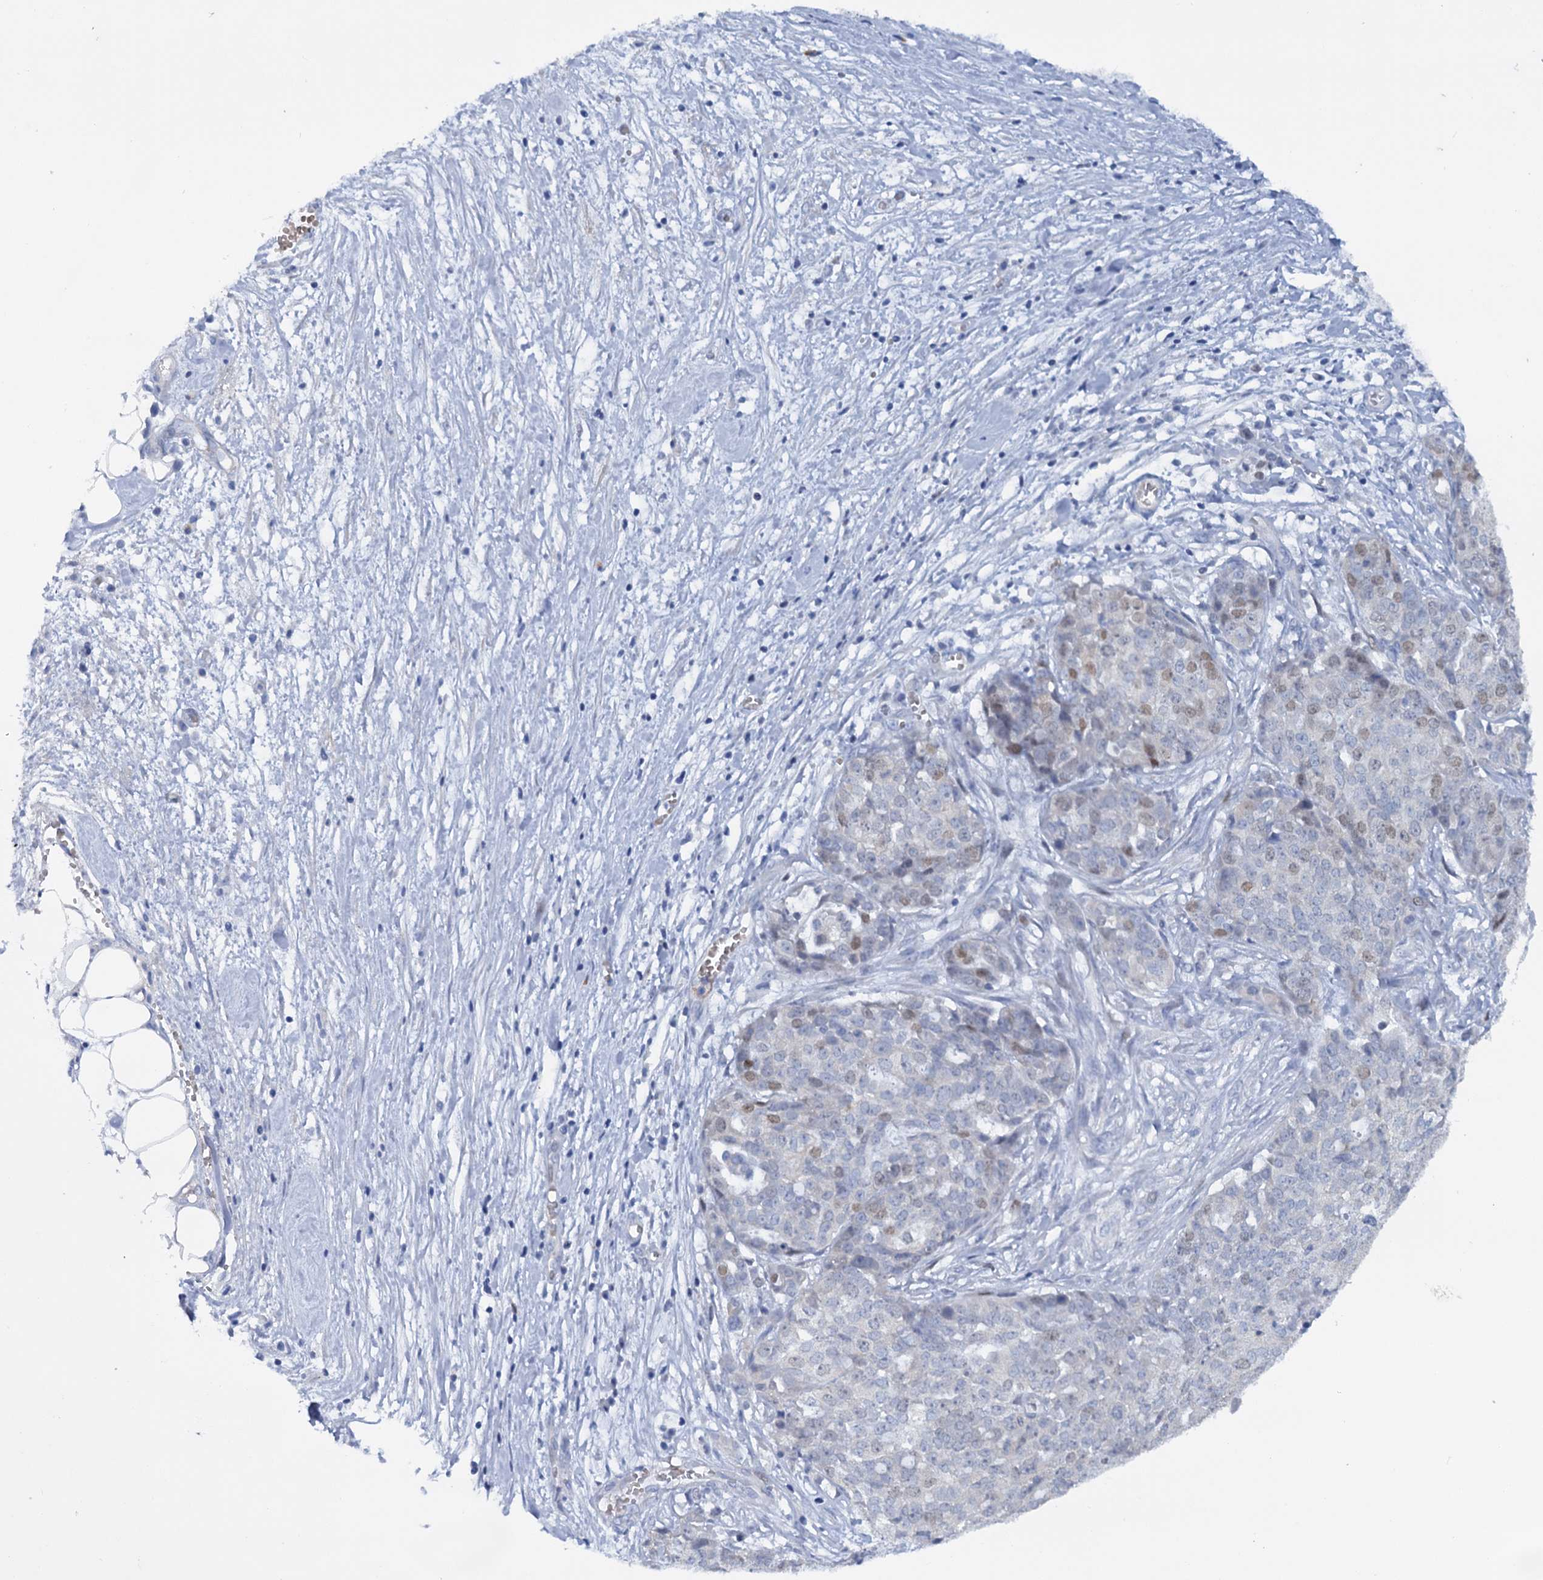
{"staining": {"intensity": "weak", "quantity": "<25%", "location": "nuclear"}, "tissue": "ovarian cancer", "cell_type": "Tumor cells", "image_type": "cancer", "snomed": [{"axis": "morphology", "description": "Cystadenocarcinoma, serous, NOS"}, {"axis": "topography", "description": "Soft tissue"}, {"axis": "topography", "description": "Ovary"}], "caption": "IHC of ovarian cancer (serous cystadenocarcinoma) demonstrates no staining in tumor cells. (DAB IHC with hematoxylin counter stain).", "gene": "FAM111B", "patient": {"sex": "female", "age": 57}}